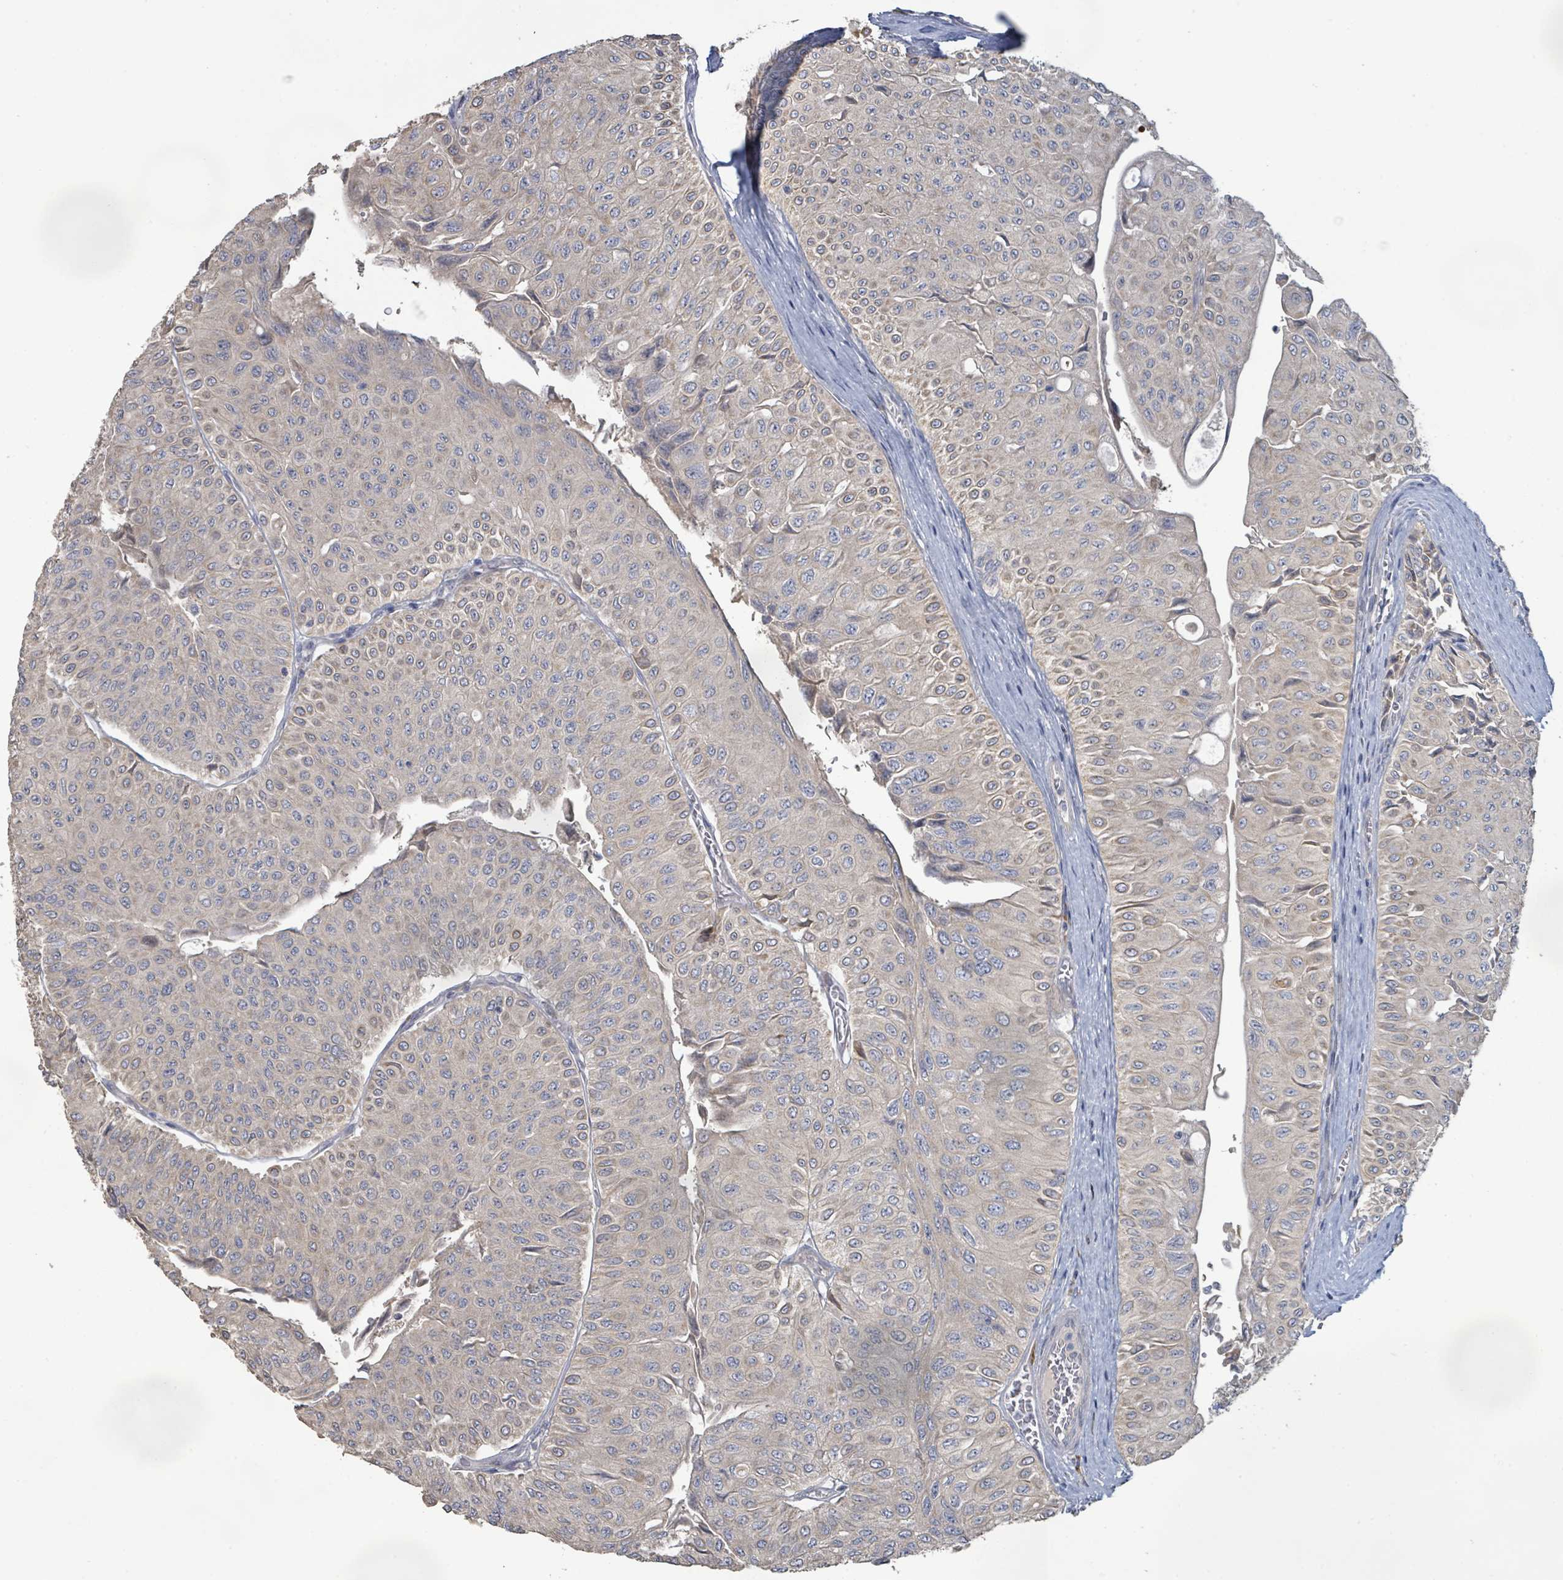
{"staining": {"intensity": "weak", "quantity": "25%-75%", "location": "cytoplasmic/membranous"}, "tissue": "urothelial cancer", "cell_type": "Tumor cells", "image_type": "cancer", "snomed": [{"axis": "morphology", "description": "Urothelial carcinoma, NOS"}, {"axis": "topography", "description": "Urinary bladder"}], "caption": "A micrograph of transitional cell carcinoma stained for a protein demonstrates weak cytoplasmic/membranous brown staining in tumor cells.", "gene": "KCNS2", "patient": {"sex": "male", "age": 59}}